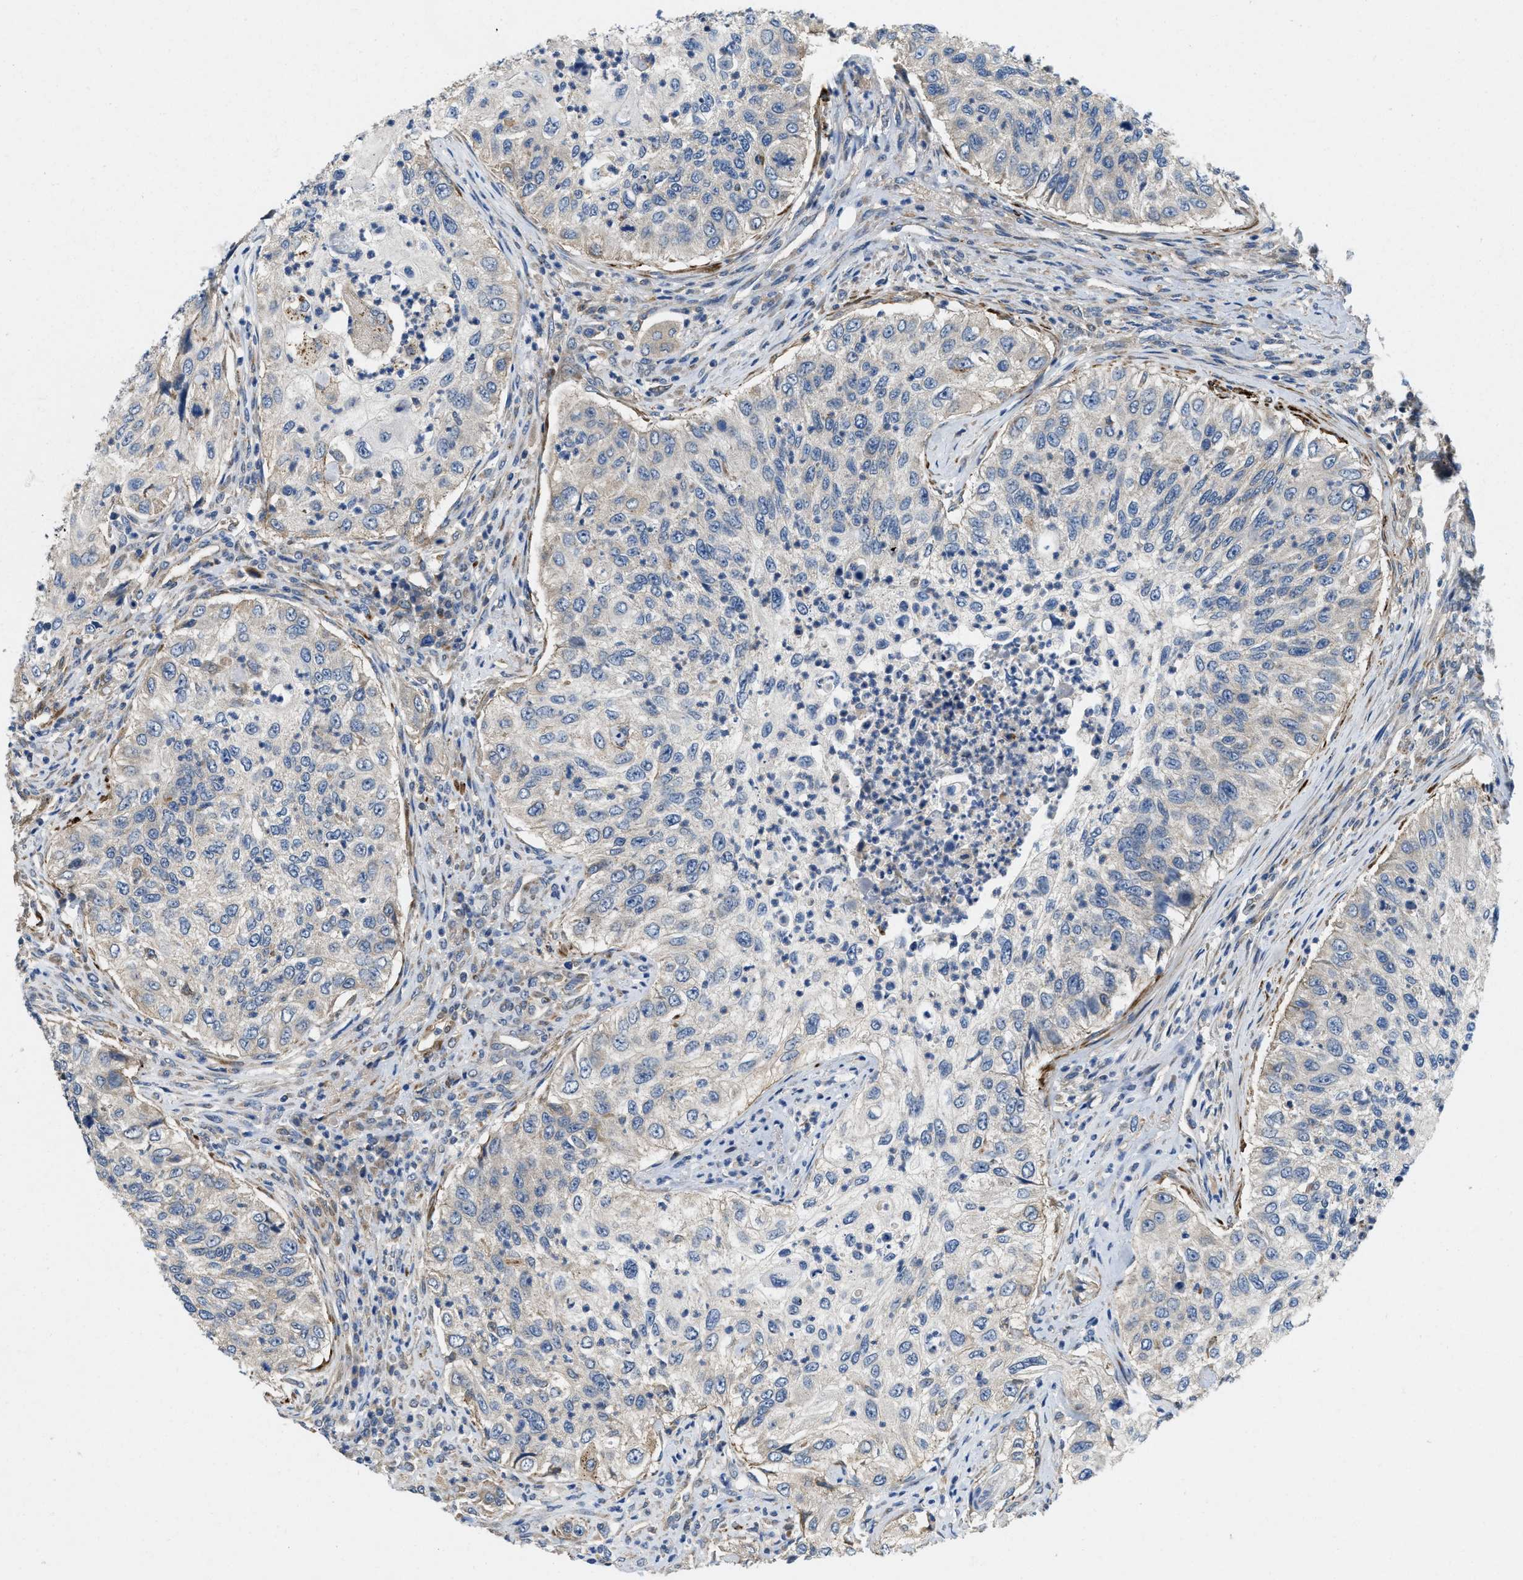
{"staining": {"intensity": "negative", "quantity": "none", "location": "none"}, "tissue": "urothelial cancer", "cell_type": "Tumor cells", "image_type": "cancer", "snomed": [{"axis": "morphology", "description": "Urothelial carcinoma, High grade"}, {"axis": "topography", "description": "Urinary bladder"}], "caption": "Immunohistochemistry (IHC) photomicrograph of neoplastic tissue: human urothelial carcinoma (high-grade) stained with DAB demonstrates no significant protein expression in tumor cells.", "gene": "ZNF599", "patient": {"sex": "female", "age": 60}}